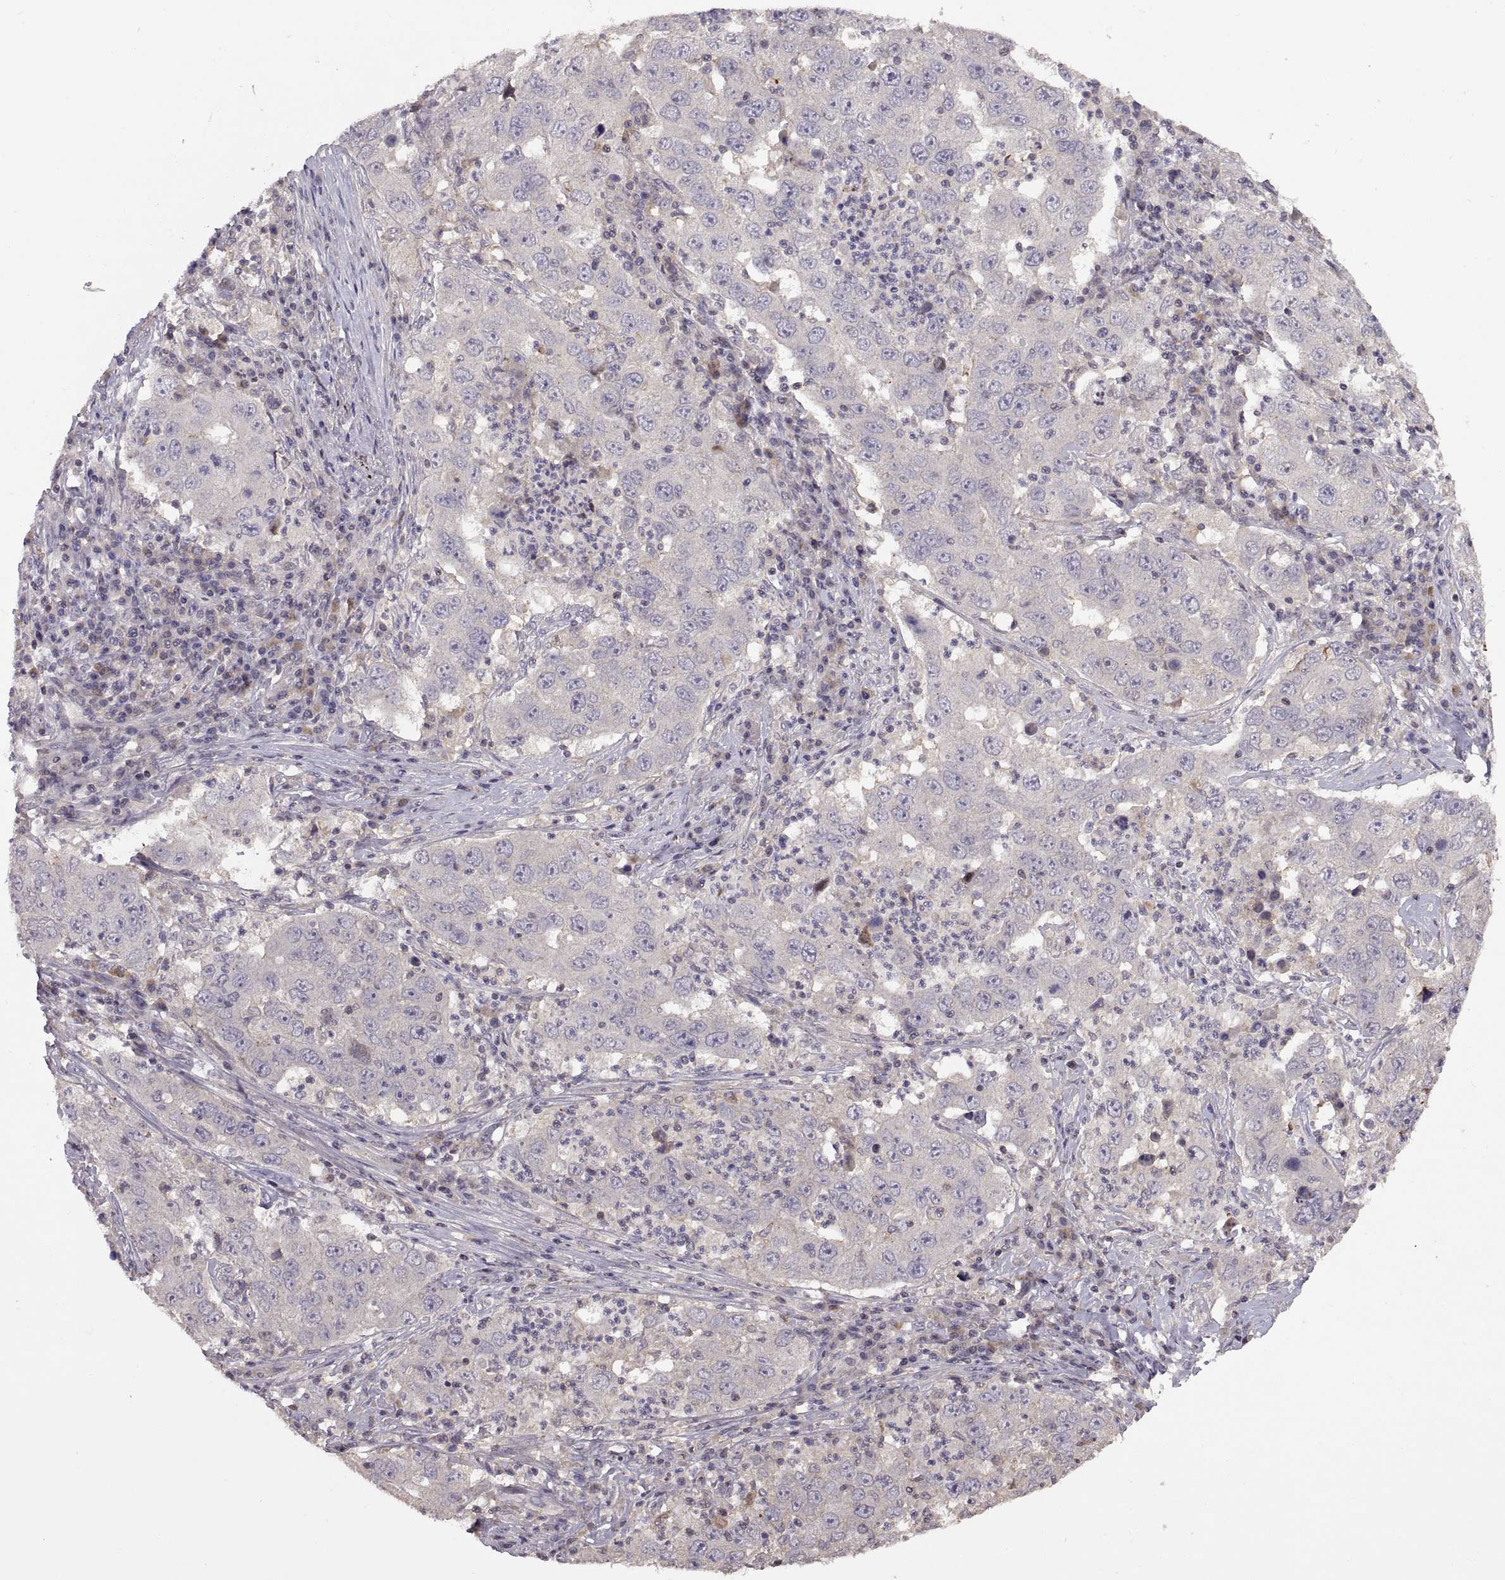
{"staining": {"intensity": "negative", "quantity": "none", "location": "none"}, "tissue": "lung cancer", "cell_type": "Tumor cells", "image_type": "cancer", "snomed": [{"axis": "morphology", "description": "Adenocarcinoma, NOS"}, {"axis": "topography", "description": "Lung"}], "caption": "Photomicrograph shows no protein expression in tumor cells of adenocarcinoma (lung) tissue. The staining is performed using DAB brown chromogen with nuclei counter-stained in using hematoxylin.", "gene": "NMNAT2", "patient": {"sex": "male", "age": 73}}